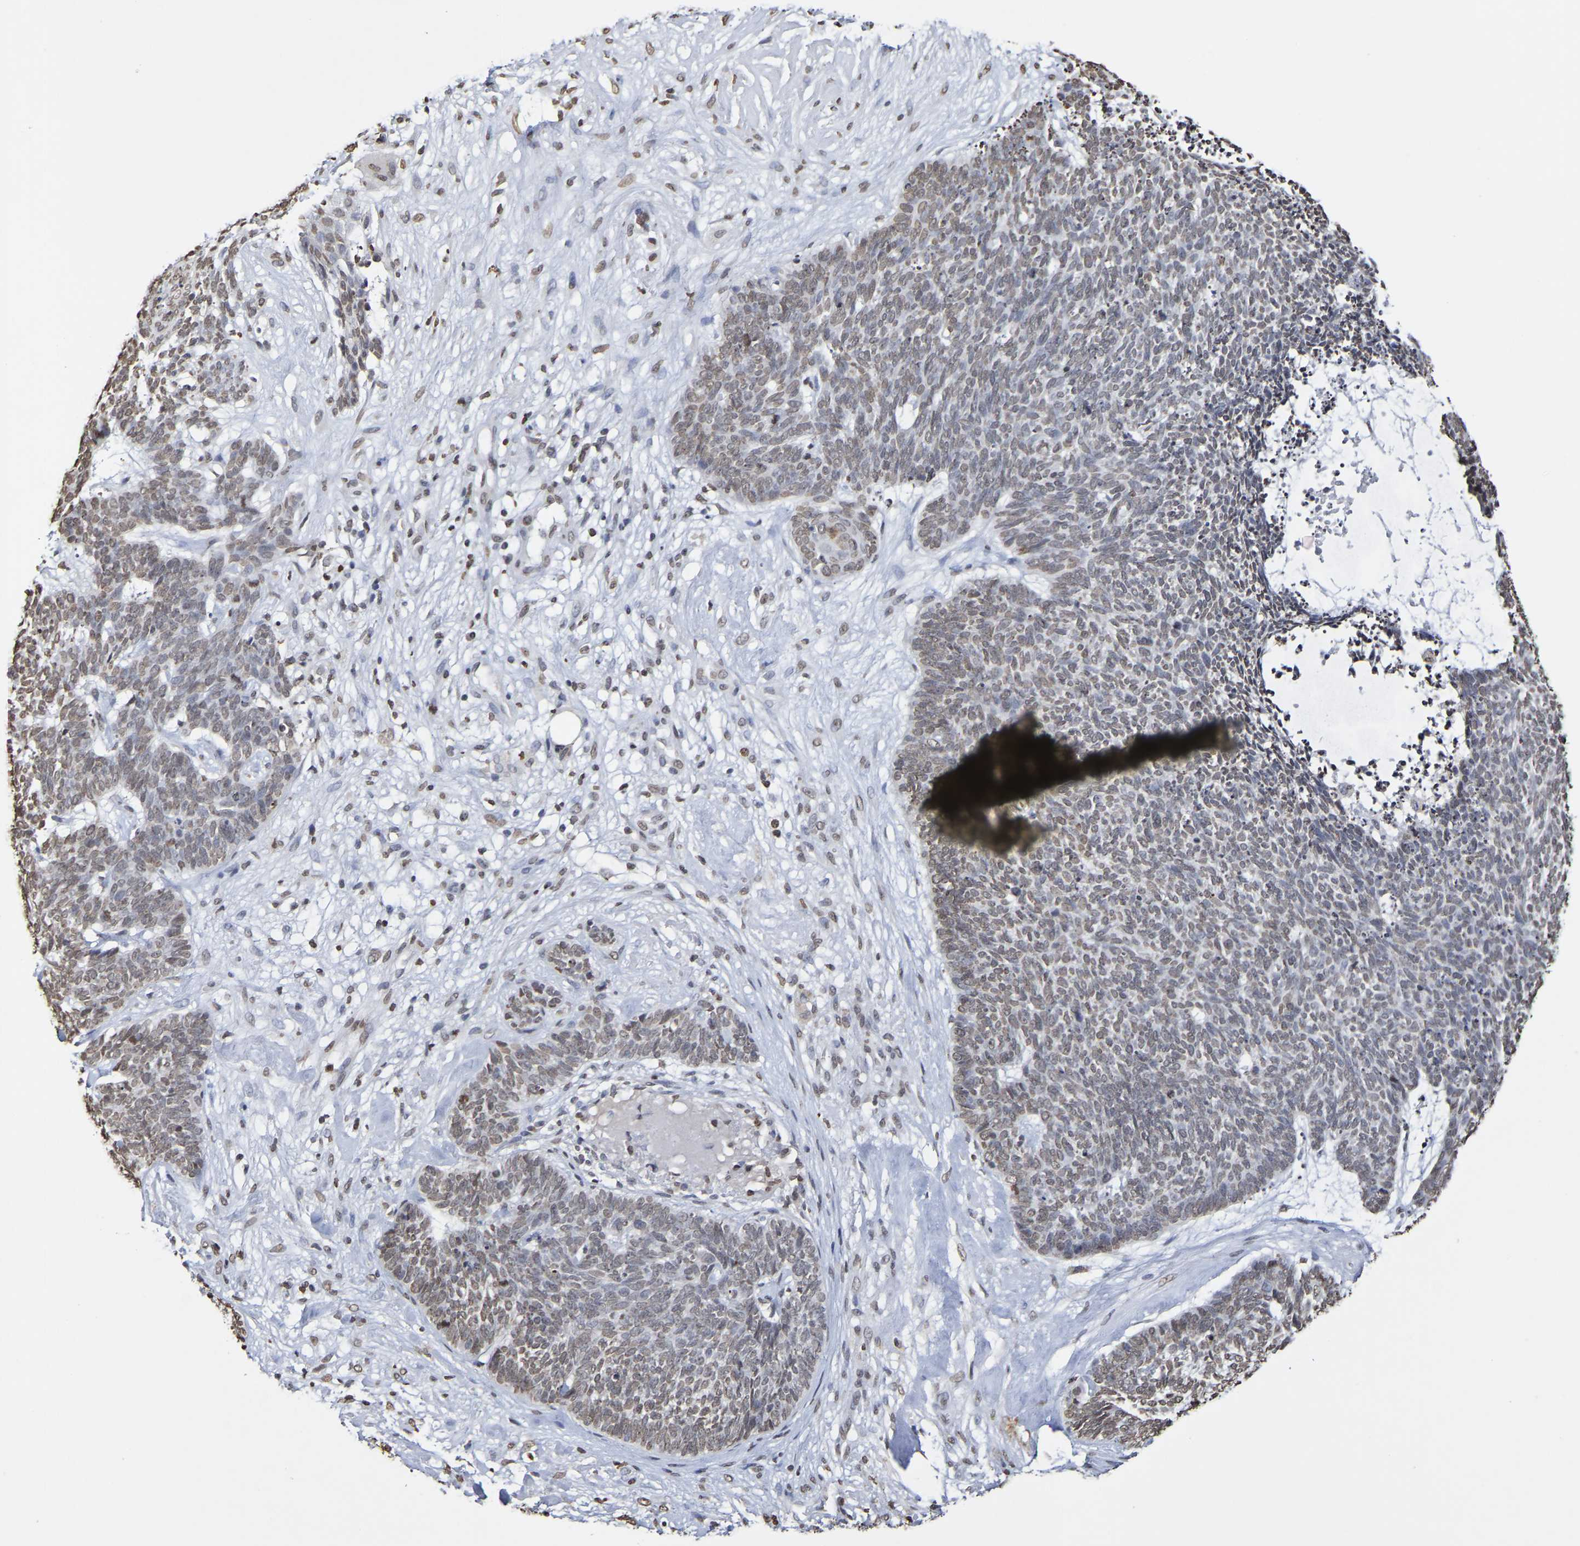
{"staining": {"intensity": "weak", "quantity": ">75%", "location": "nuclear"}, "tissue": "skin cancer", "cell_type": "Tumor cells", "image_type": "cancer", "snomed": [{"axis": "morphology", "description": "Basal cell carcinoma"}, {"axis": "topography", "description": "Skin"}], "caption": "Weak nuclear staining for a protein is identified in about >75% of tumor cells of skin cancer (basal cell carcinoma) using IHC.", "gene": "ATF4", "patient": {"sex": "female", "age": 84}}